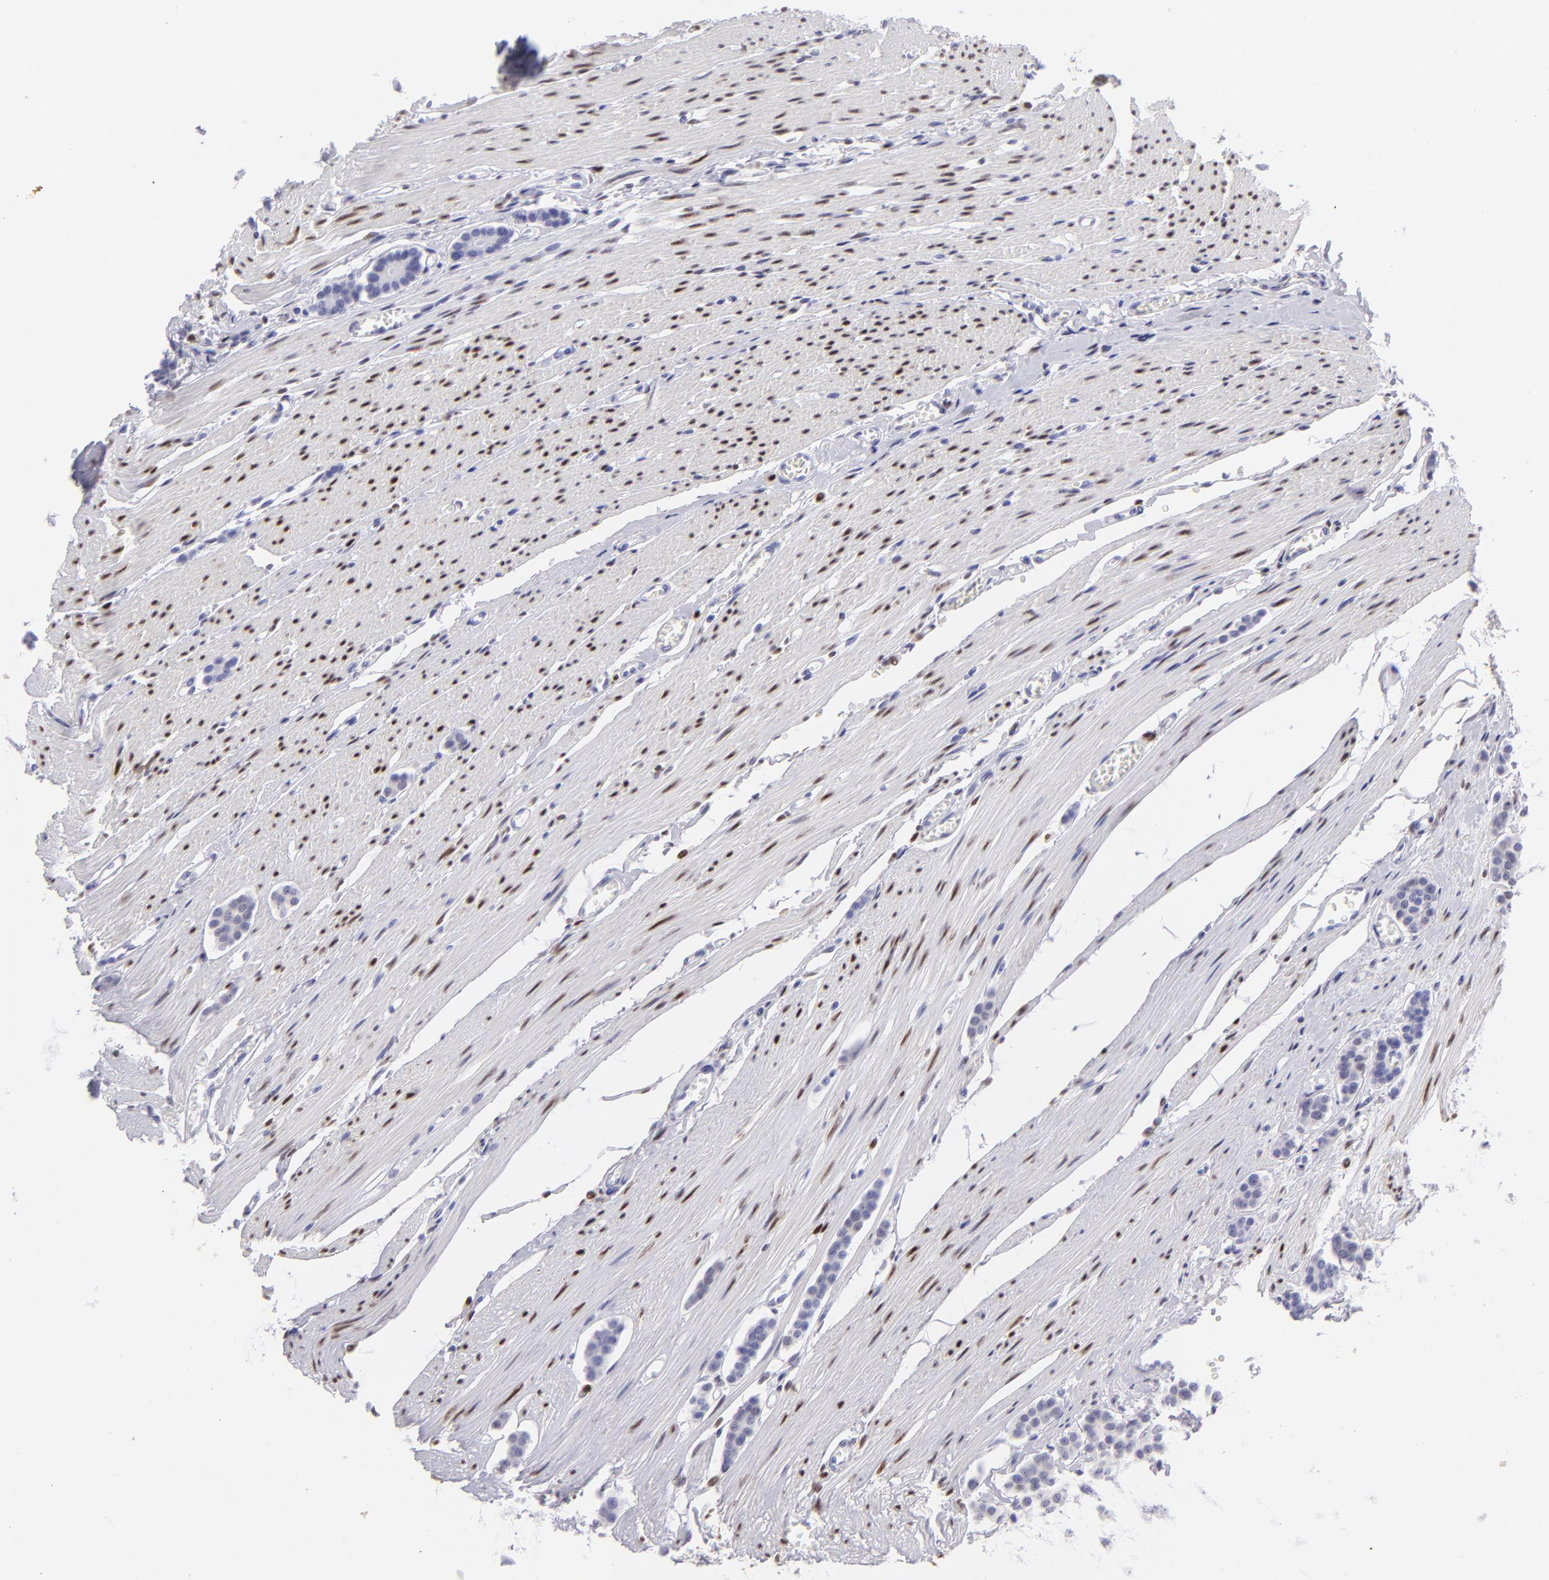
{"staining": {"intensity": "negative", "quantity": "none", "location": "none"}, "tissue": "carcinoid", "cell_type": "Tumor cells", "image_type": "cancer", "snomed": [{"axis": "morphology", "description": "Carcinoid, malignant, NOS"}, {"axis": "topography", "description": "Small intestine"}], "caption": "Immunohistochemical staining of carcinoid exhibits no significant staining in tumor cells.", "gene": "MITF", "patient": {"sex": "male", "age": 60}}